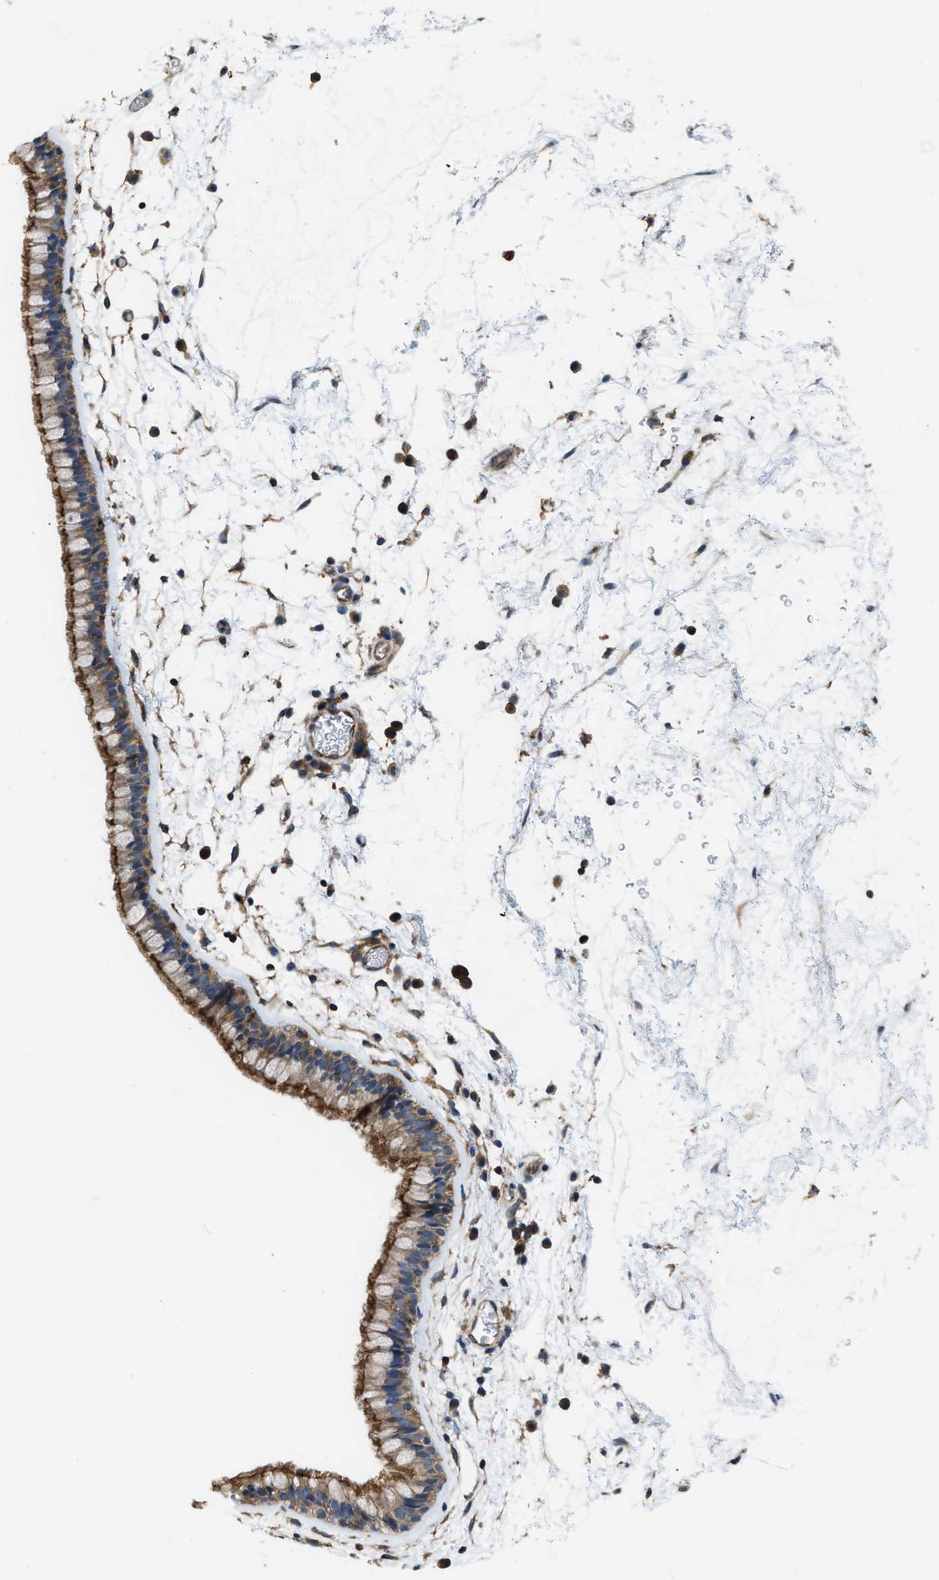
{"staining": {"intensity": "moderate", "quantity": ">75%", "location": "cytoplasmic/membranous"}, "tissue": "nasopharynx", "cell_type": "Respiratory epithelial cells", "image_type": "normal", "snomed": [{"axis": "morphology", "description": "Normal tissue, NOS"}, {"axis": "morphology", "description": "Inflammation, NOS"}, {"axis": "topography", "description": "Nasopharynx"}], "caption": "This photomicrograph shows immunohistochemistry (IHC) staining of benign human nasopharynx, with medium moderate cytoplasmic/membranous expression in about >75% of respiratory epithelial cells.", "gene": "MYO18A", "patient": {"sex": "male", "age": 48}}